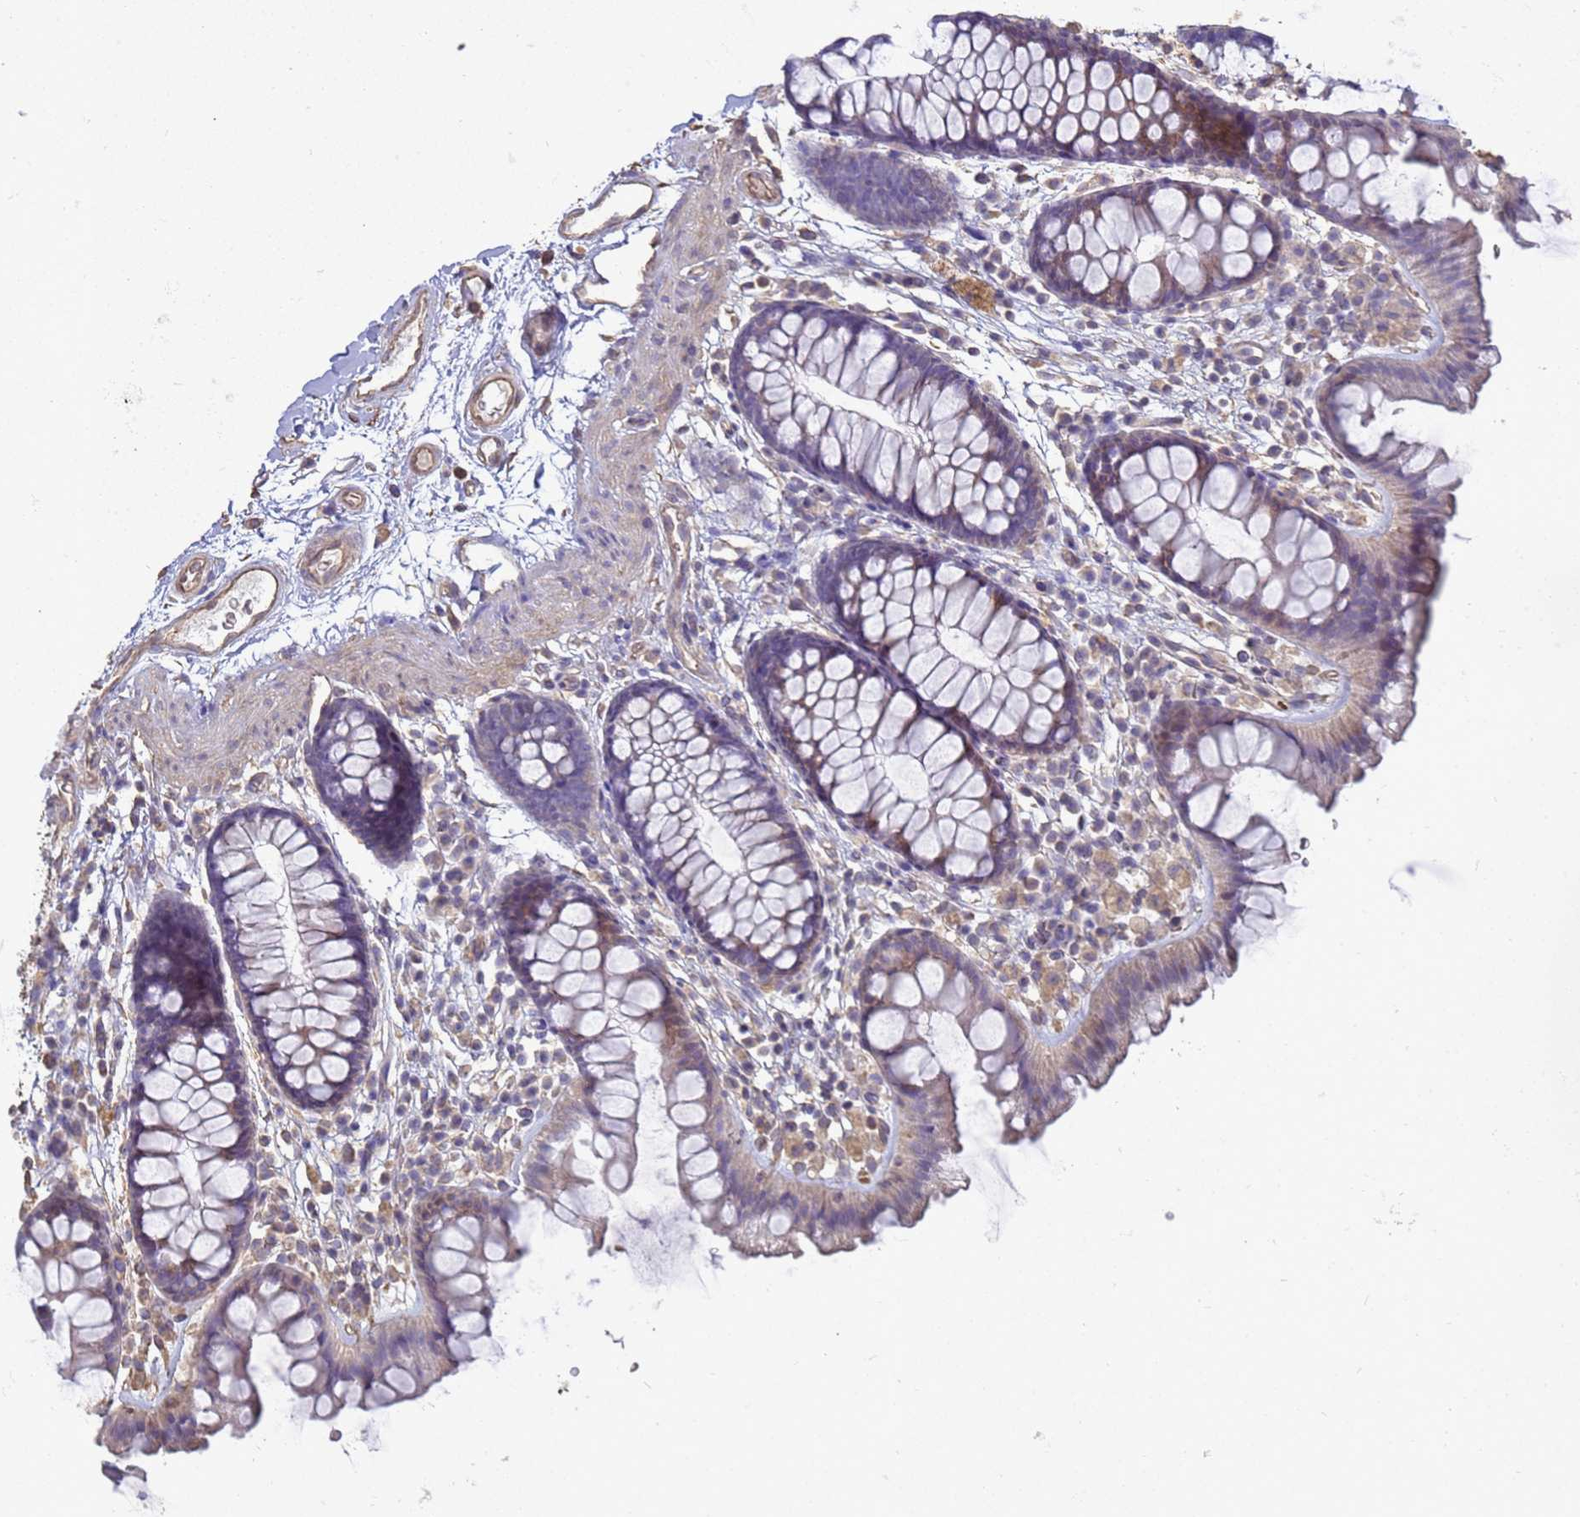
{"staining": {"intensity": "moderate", "quantity": ">75%", "location": "cytoplasmic/membranous"}, "tissue": "colon", "cell_type": "Endothelial cells", "image_type": "normal", "snomed": [{"axis": "morphology", "description": "Normal tissue, NOS"}, {"axis": "topography", "description": "Colon"}], "caption": "Protein staining of benign colon exhibits moderate cytoplasmic/membranous expression in about >75% of endothelial cells.", "gene": "SGIP1", "patient": {"sex": "female", "age": 62}}